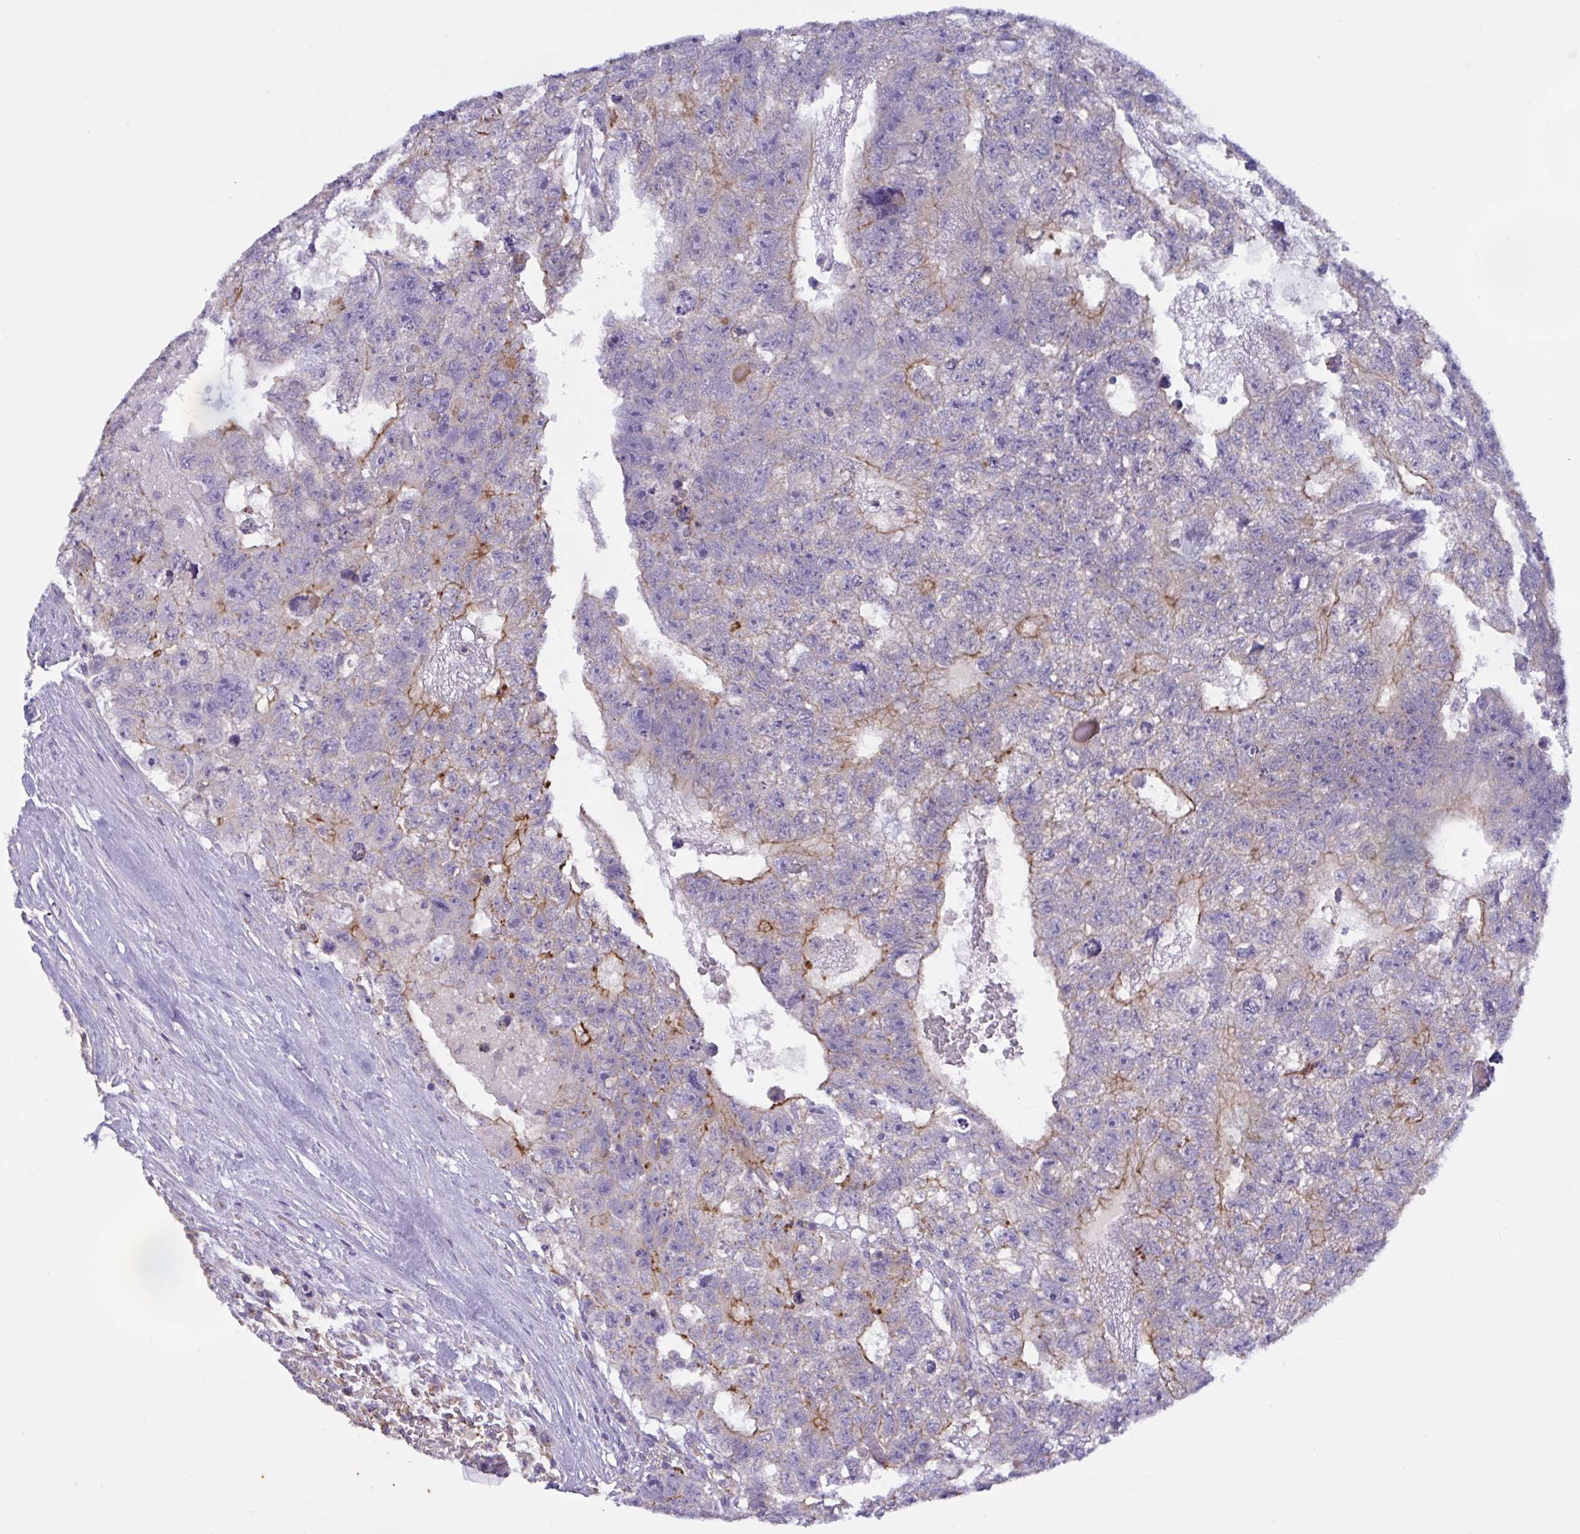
{"staining": {"intensity": "strong", "quantity": "<25%", "location": "cytoplasmic/membranous"}, "tissue": "testis cancer", "cell_type": "Tumor cells", "image_type": "cancer", "snomed": [{"axis": "morphology", "description": "Carcinoma, Embryonal, NOS"}, {"axis": "topography", "description": "Testis"}], "caption": "A medium amount of strong cytoplasmic/membranous positivity is identified in approximately <25% of tumor cells in embryonal carcinoma (testis) tissue.", "gene": "SLC66A1", "patient": {"sex": "male", "age": 26}}